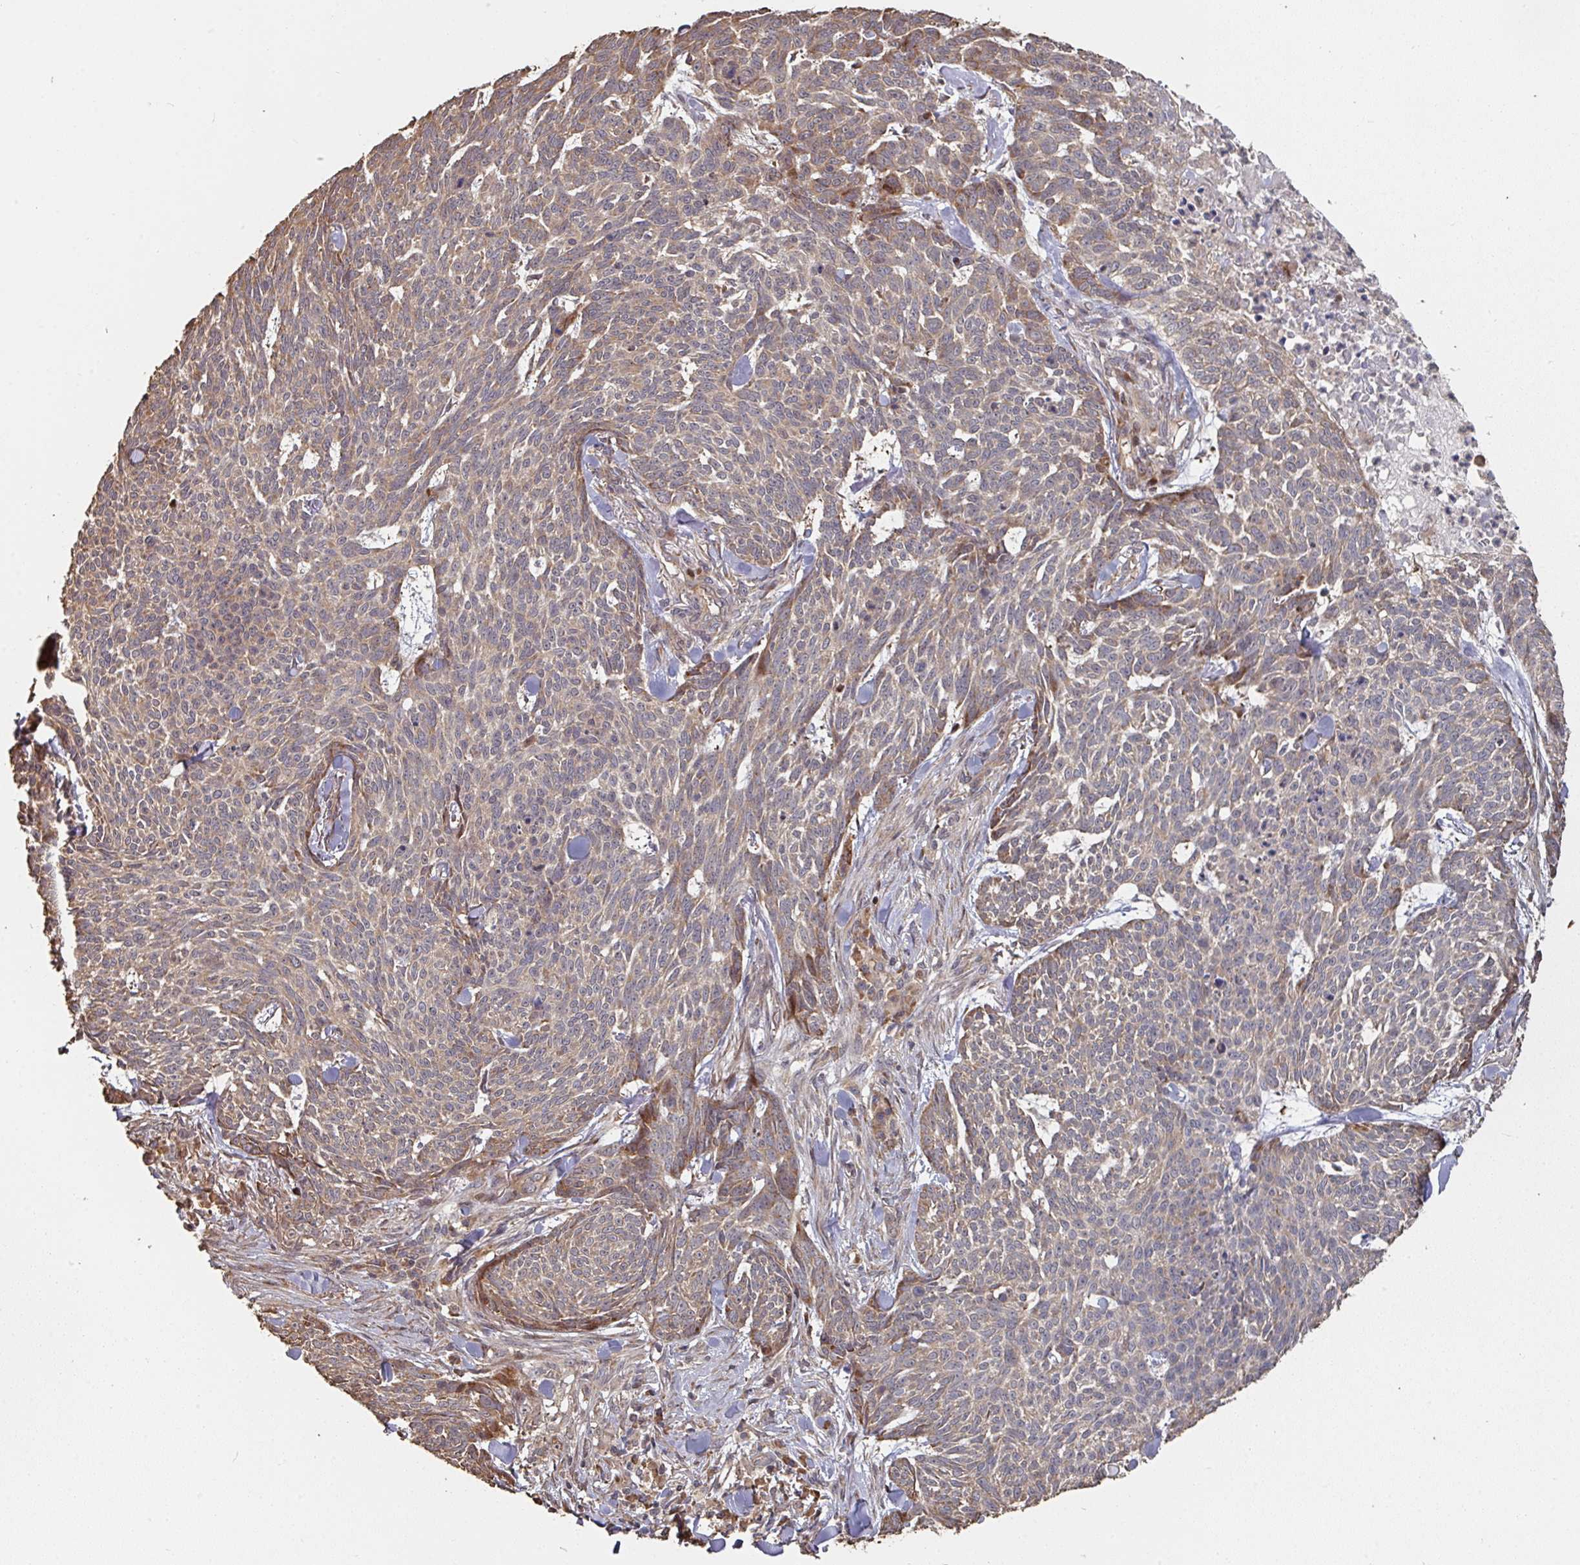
{"staining": {"intensity": "moderate", "quantity": ">75%", "location": "cytoplasmic/membranous"}, "tissue": "skin cancer", "cell_type": "Tumor cells", "image_type": "cancer", "snomed": [{"axis": "morphology", "description": "Basal cell carcinoma"}, {"axis": "topography", "description": "Skin"}], "caption": "Human basal cell carcinoma (skin) stained for a protein (brown) shows moderate cytoplasmic/membranous positive expression in about >75% of tumor cells.", "gene": "CA7", "patient": {"sex": "female", "age": 93}}